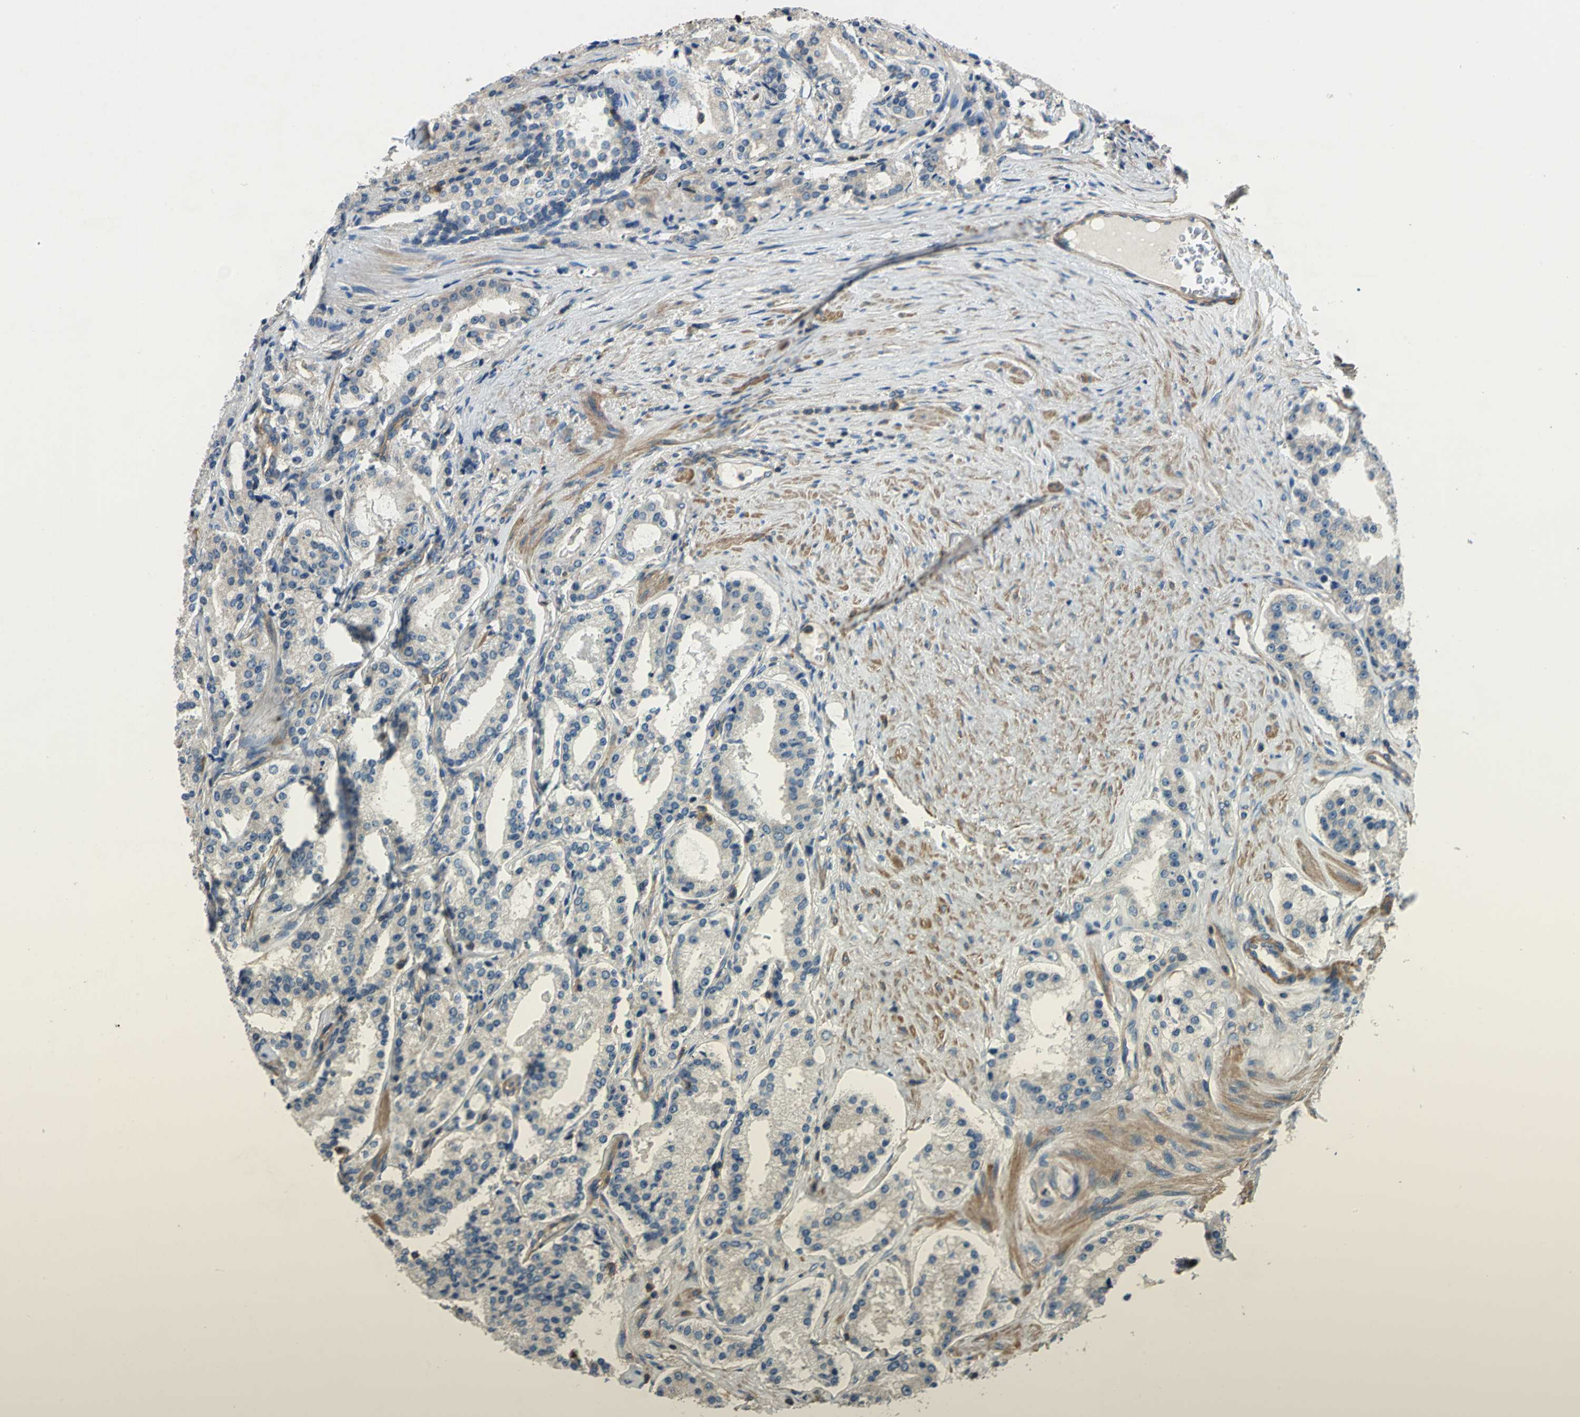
{"staining": {"intensity": "weak", "quantity": "<25%", "location": "cytoplasmic/membranous"}, "tissue": "prostate cancer", "cell_type": "Tumor cells", "image_type": "cancer", "snomed": [{"axis": "morphology", "description": "Adenocarcinoma, Medium grade"}, {"axis": "topography", "description": "Prostate"}], "caption": "There is no significant expression in tumor cells of prostate adenocarcinoma (medium-grade).", "gene": "DDX3Y", "patient": {"sex": "male", "age": 72}}